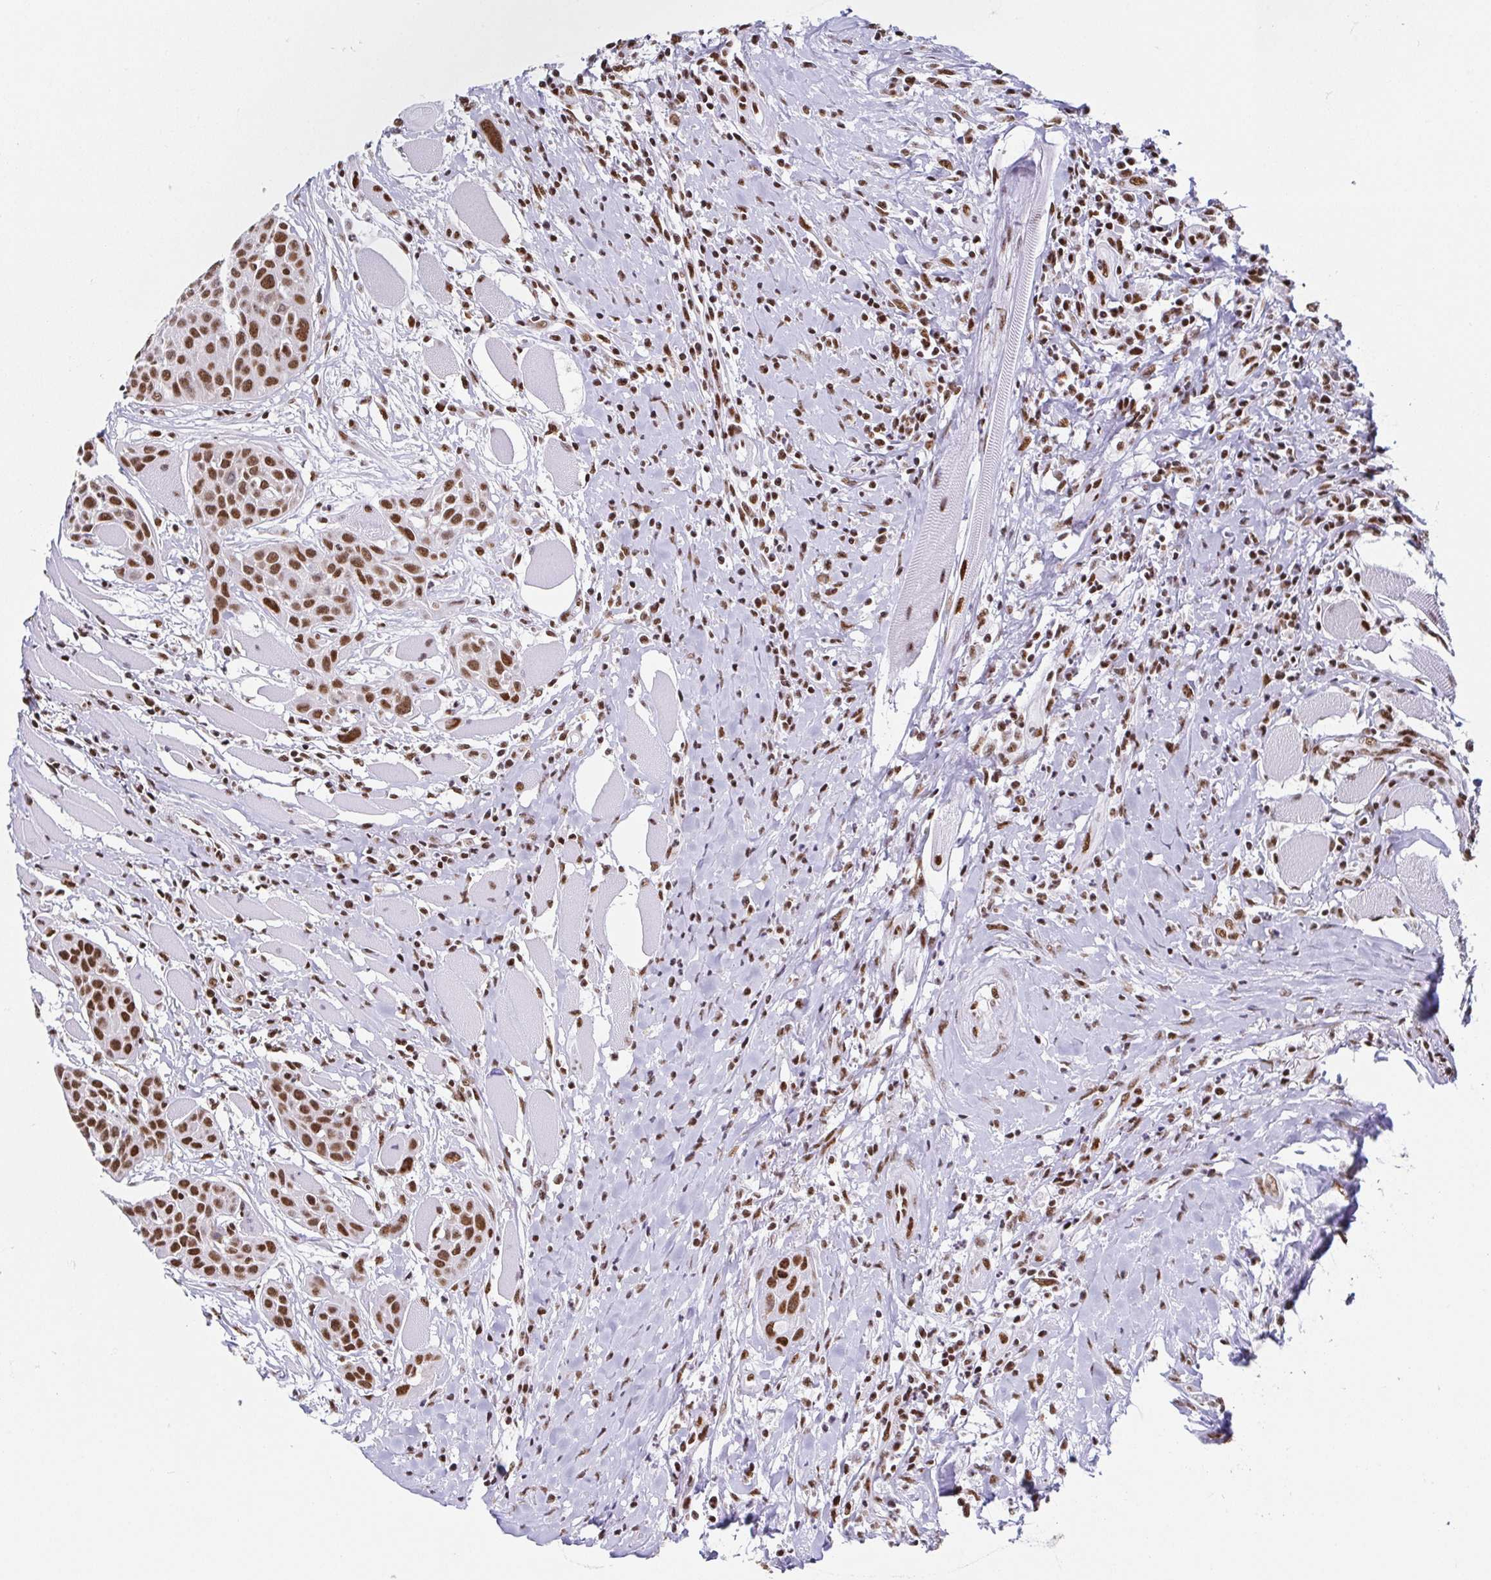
{"staining": {"intensity": "moderate", "quantity": ">75%", "location": "nuclear"}, "tissue": "head and neck cancer", "cell_type": "Tumor cells", "image_type": "cancer", "snomed": [{"axis": "morphology", "description": "Squamous cell carcinoma, NOS"}, {"axis": "topography", "description": "Head-Neck"}], "caption": "Immunohistochemical staining of head and neck cancer displays medium levels of moderate nuclear protein staining in approximately >75% of tumor cells.", "gene": "EWSR1", "patient": {"sex": "female", "age": 73}}